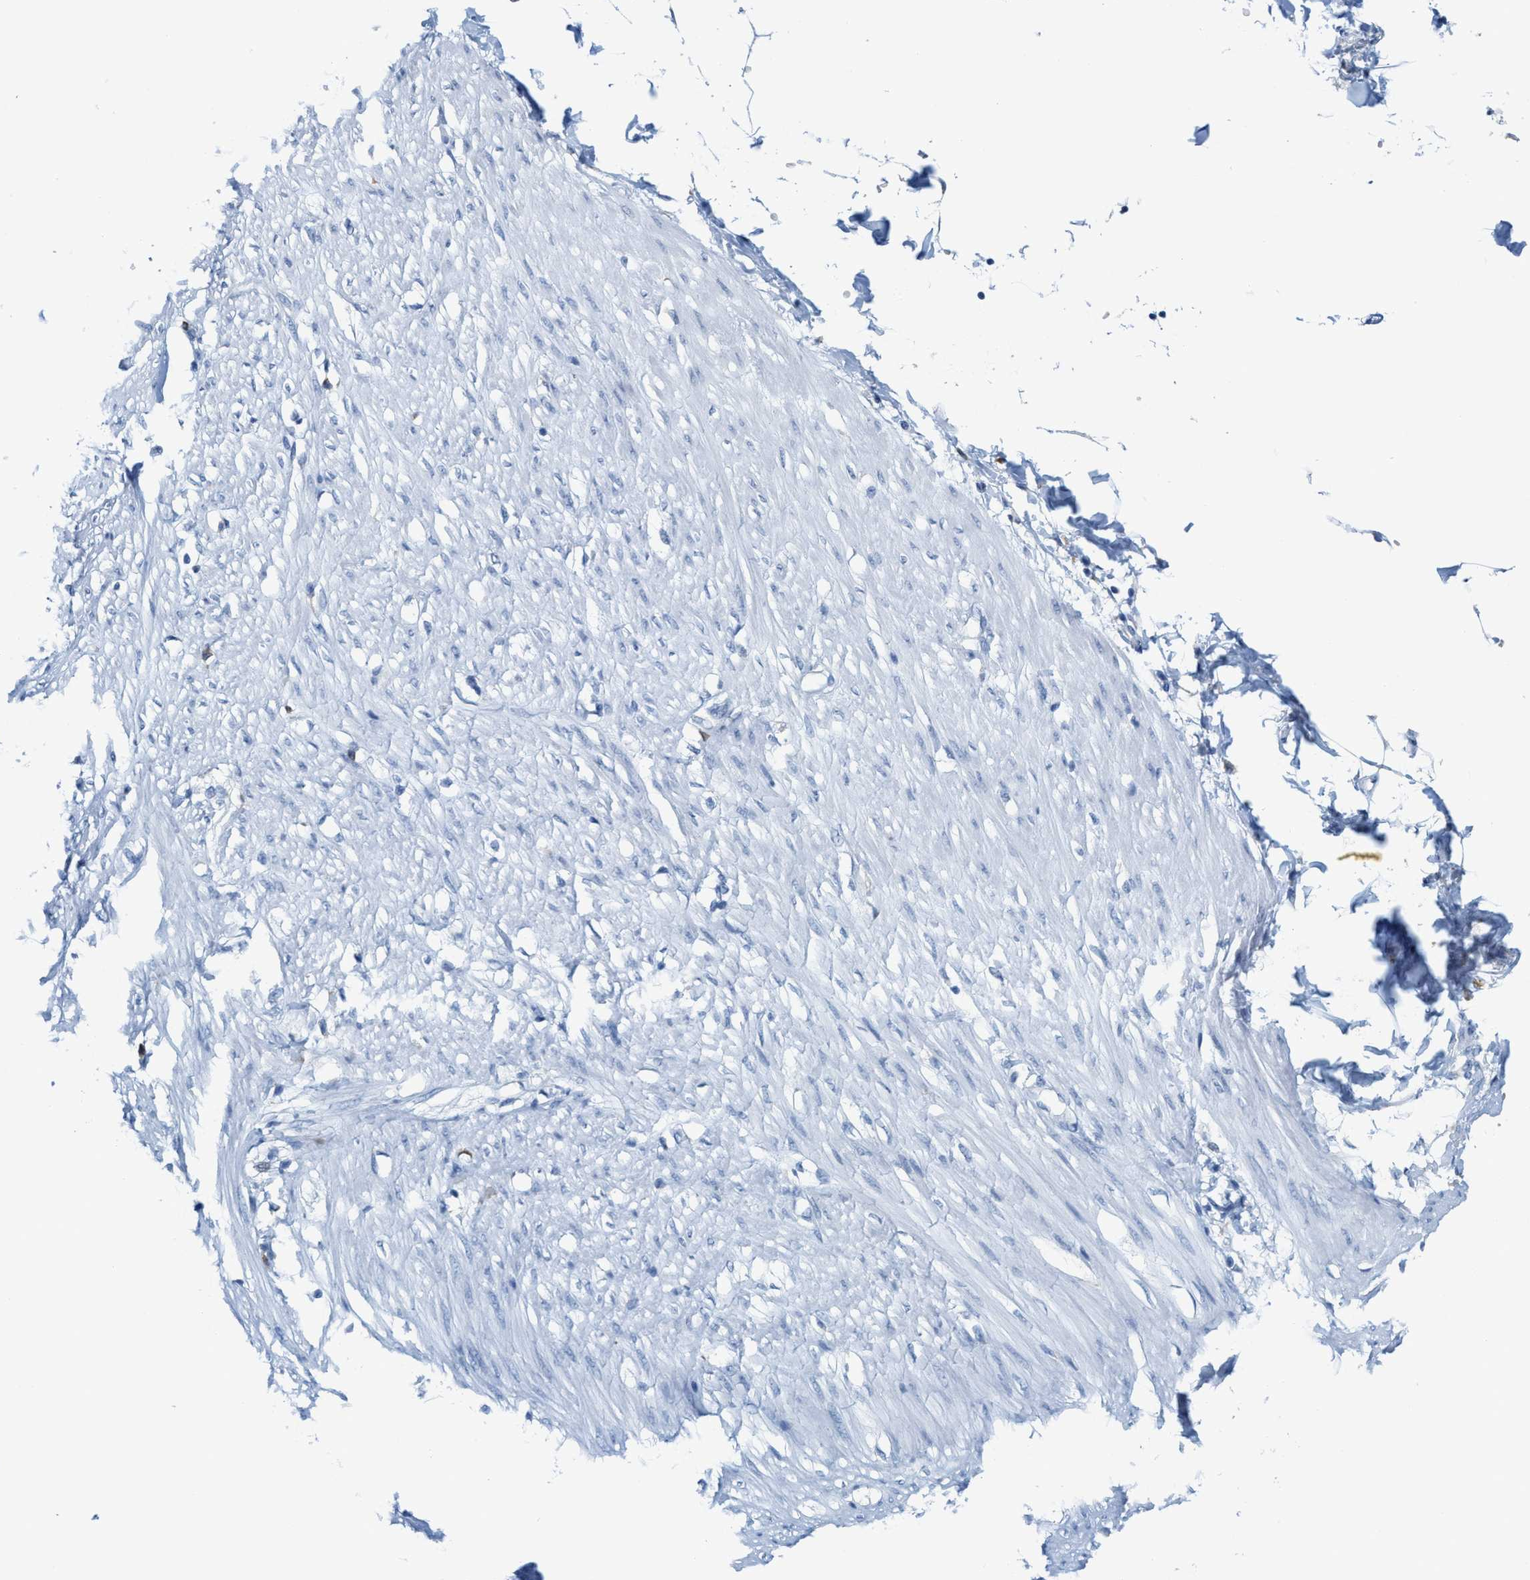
{"staining": {"intensity": "negative", "quantity": "none", "location": "none"}, "tissue": "adipose tissue", "cell_type": "Adipocytes", "image_type": "normal", "snomed": [{"axis": "morphology", "description": "Normal tissue, NOS"}, {"axis": "morphology", "description": "Adenocarcinoma, NOS"}, {"axis": "topography", "description": "Colon"}, {"axis": "topography", "description": "Peripheral nerve tissue"}], "caption": "Image shows no protein staining in adipocytes of unremarkable adipose tissue.", "gene": "KIFC3", "patient": {"sex": "male", "age": 14}}